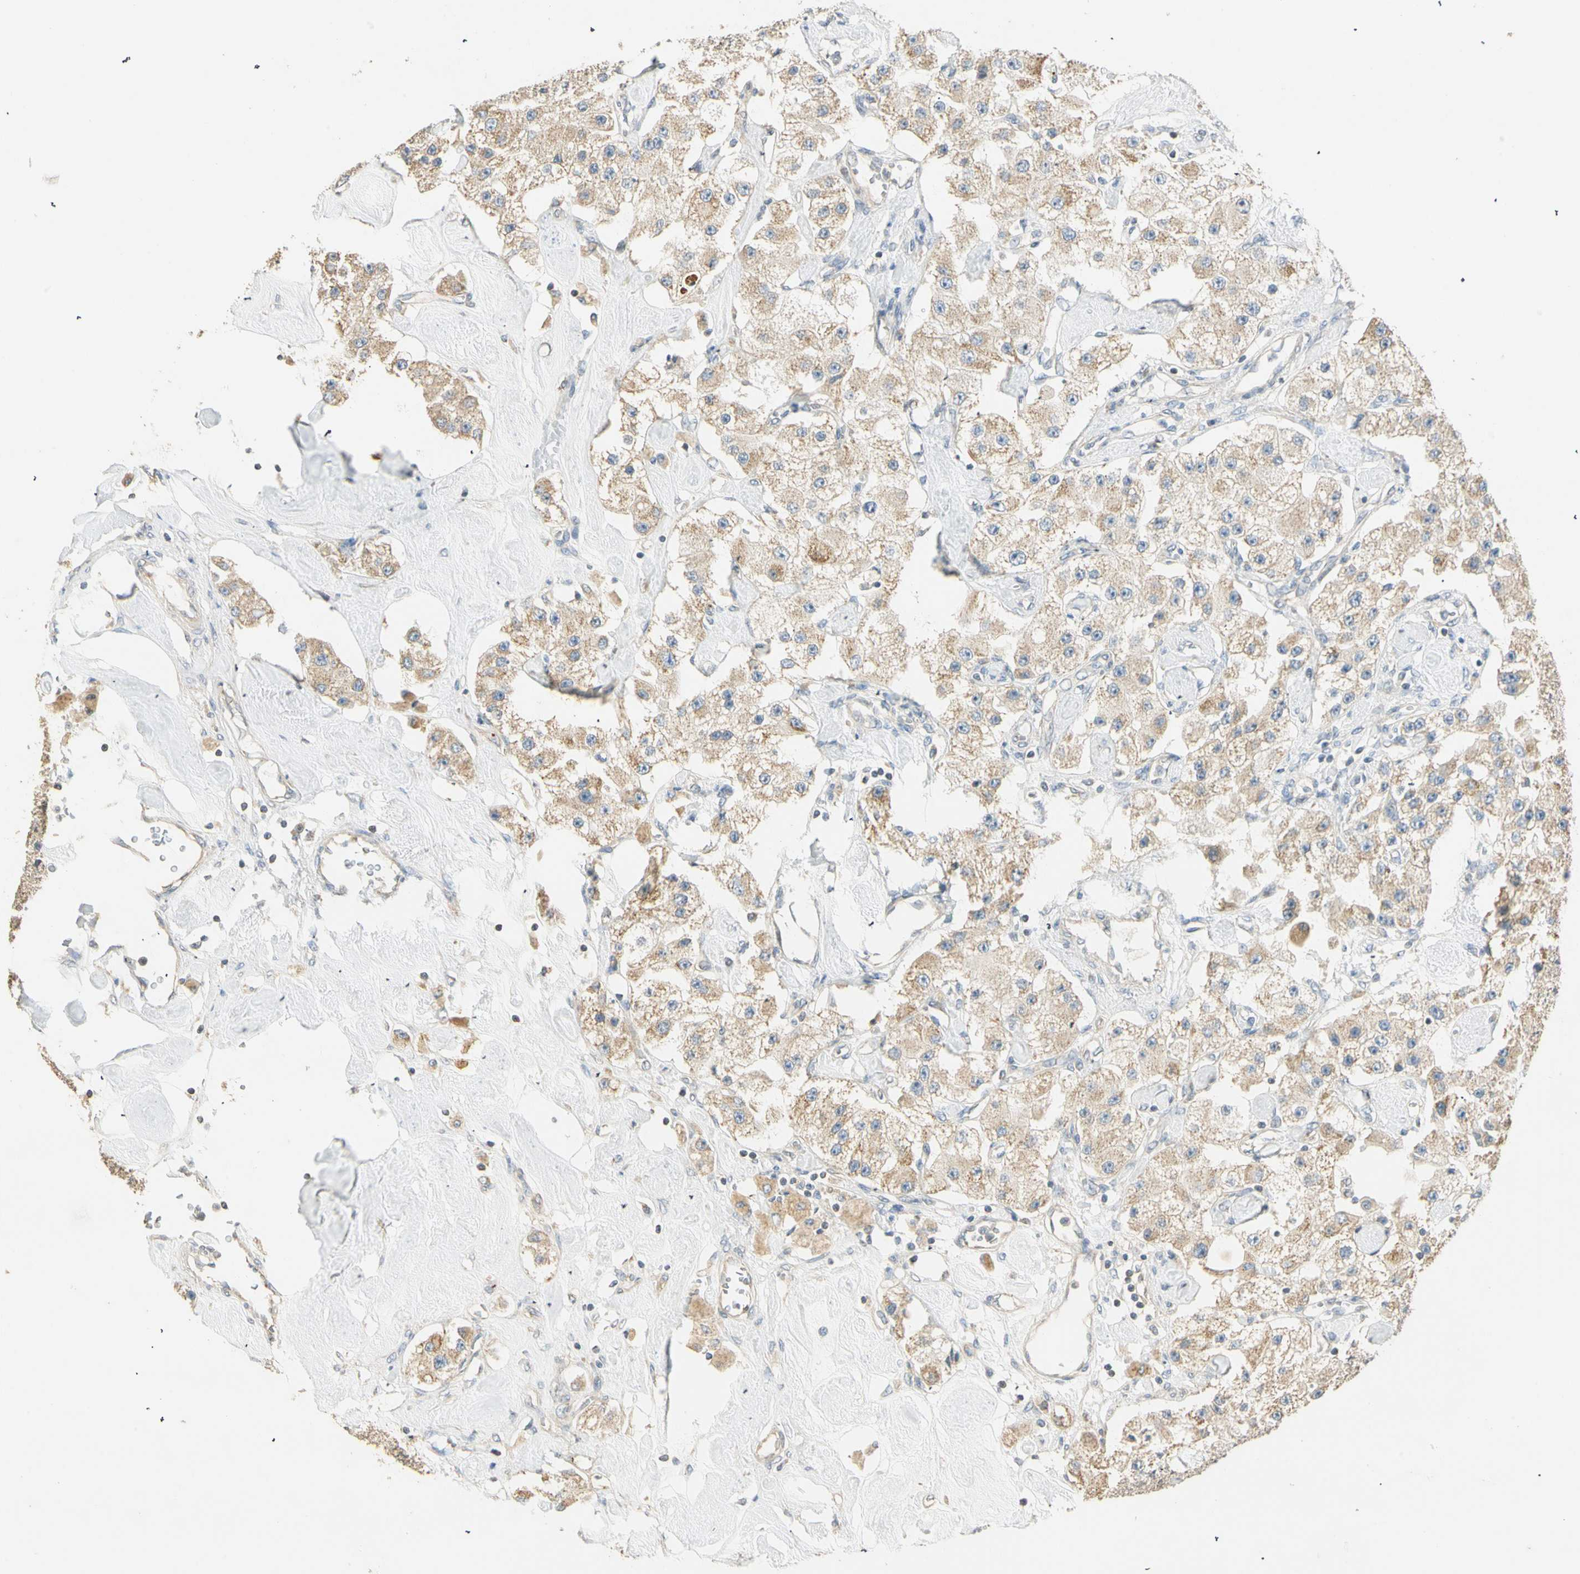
{"staining": {"intensity": "weak", "quantity": ">75%", "location": "cytoplasmic/membranous"}, "tissue": "carcinoid", "cell_type": "Tumor cells", "image_type": "cancer", "snomed": [{"axis": "morphology", "description": "Carcinoid, malignant, NOS"}, {"axis": "topography", "description": "Pancreas"}], "caption": "Malignant carcinoid stained with DAB (3,3'-diaminobenzidine) immunohistochemistry (IHC) demonstrates low levels of weak cytoplasmic/membranous expression in about >75% of tumor cells.", "gene": "RAD18", "patient": {"sex": "male", "age": 41}}